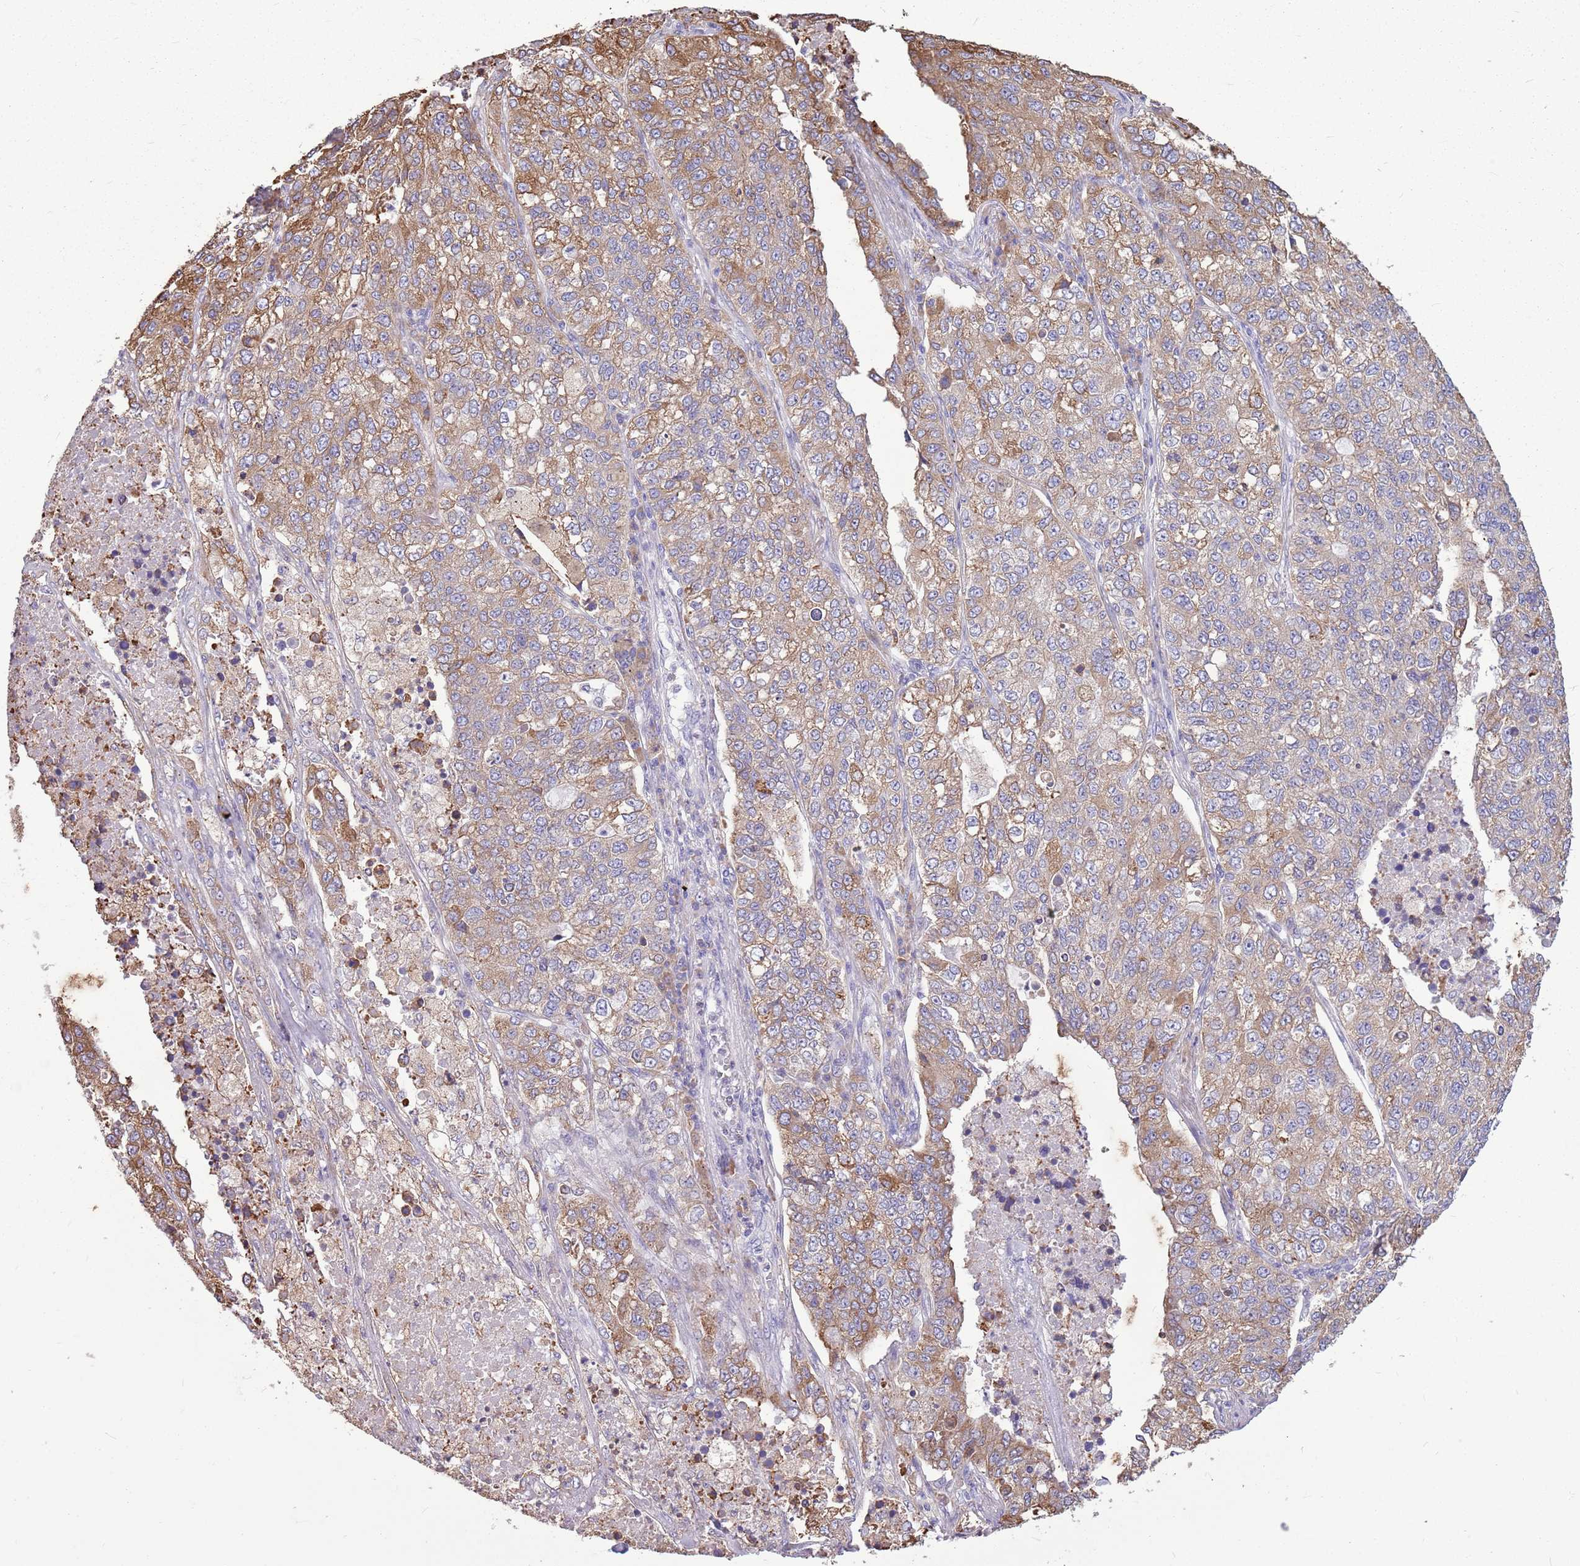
{"staining": {"intensity": "moderate", "quantity": "25%-75%", "location": "cytoplasmic/membranous"}, "tissue": "lung cancer", "cell_type": "Tumor cells", "image_type": "cancer", "snomed": [{"axis": "morphology", "description": "Adenocarcinoma, NOS"}, {"axis": "topography", "description": "Lung"}], "caption": "Moderate cytoplasmic/membranous staining for a protein is seen in about 25%-75% of tumor cells of lung adenocarcinoma using immunohistochemistry (IHC).", "gene": "KCTD19", "patient": {"sex": "male", "age": 49}}